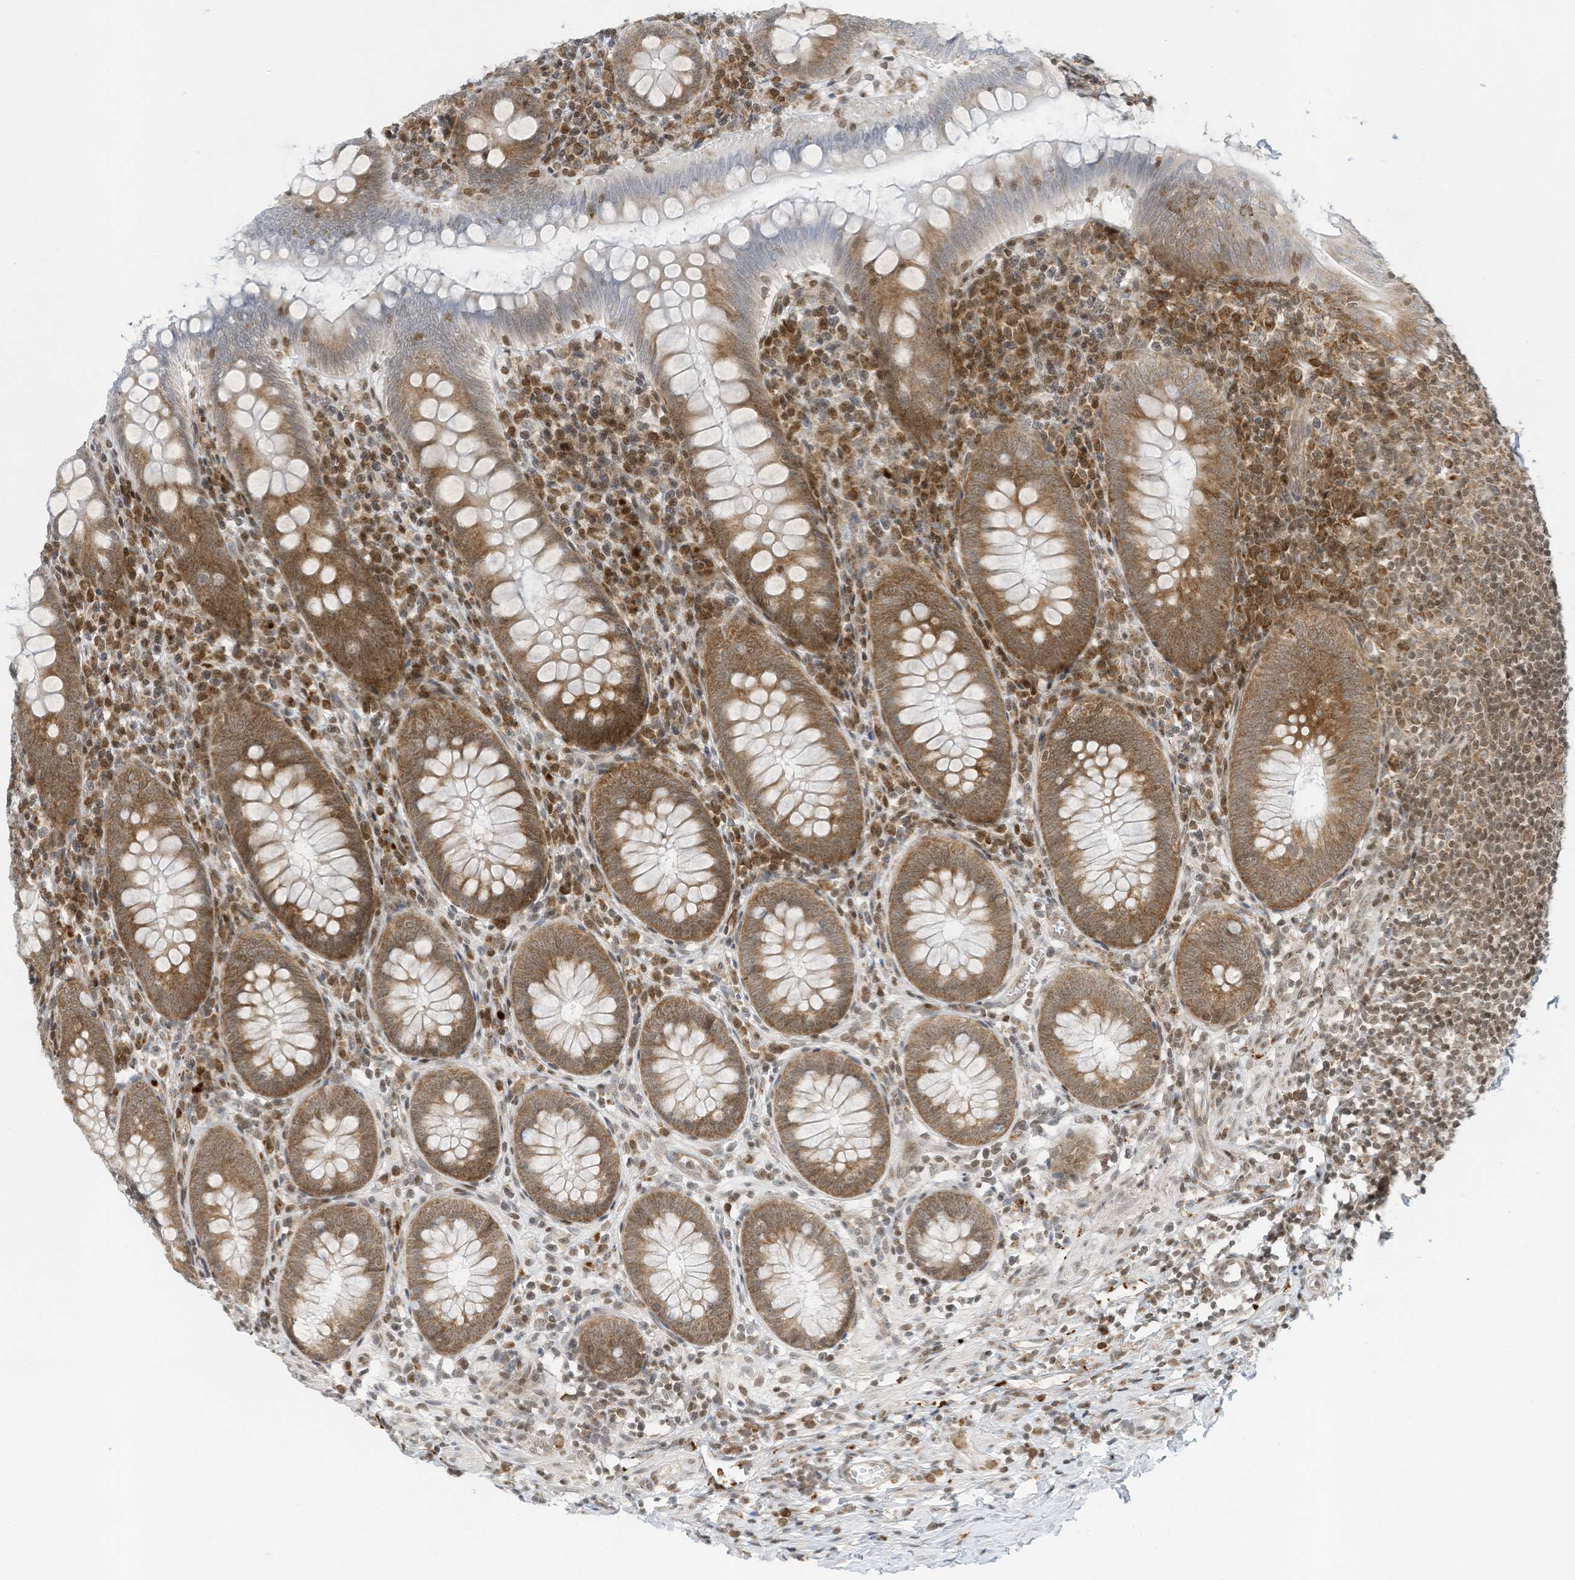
{"staining": {"intensity": "moderate", "quantity": ">75%", "location": "cytoplasmic/membranous,nuclear"}, "tissue": "appendix", "cell_type": "Glandular cells", "image_type": "normal", "snomed": [{"axis": "morphology", "description": "Normal tissue, NOS"}, {"axis": "topography", "description": "Appendix"}], "caption": "Appendix stained with a protein marker demonstrates moderate staining in glandular cells.", "gene": "EDF1", "patient": {"sex": "male", "age": 14}}